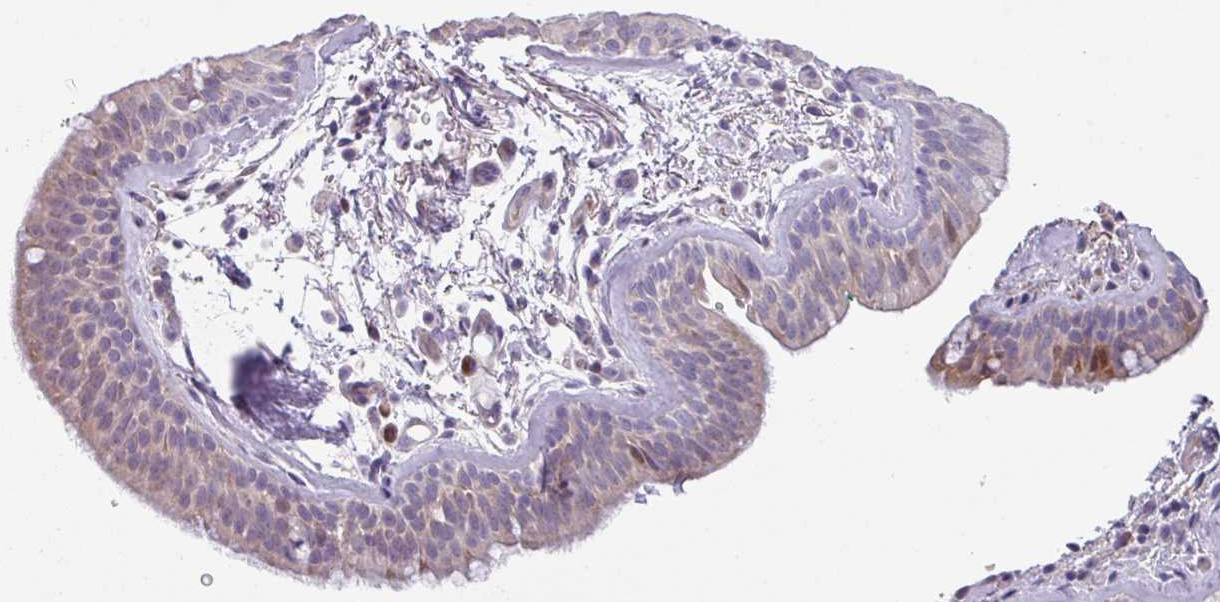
{"staining": {"intensity": "negative", "quantity": "none", "location": "none"}, "tissue": "adipose tissue", "cell_type": "Adipocytes", "image_type": "normal", "snomed": [{"axis": "morphology", "description": "Normal tissue, NOS"}, {"axis": "topography", "description": "Cartilage tissue"}, {"axis": "topography", "description": "Bronchus"}], "caption": "Adipose tissue was stained to show a protein in brown. There is no significant expression in adipocytes. (DAB immunohistochemistry, high magnification).", "gene": "KLHL3", "patient": {"sex": "female", "age": 72}}